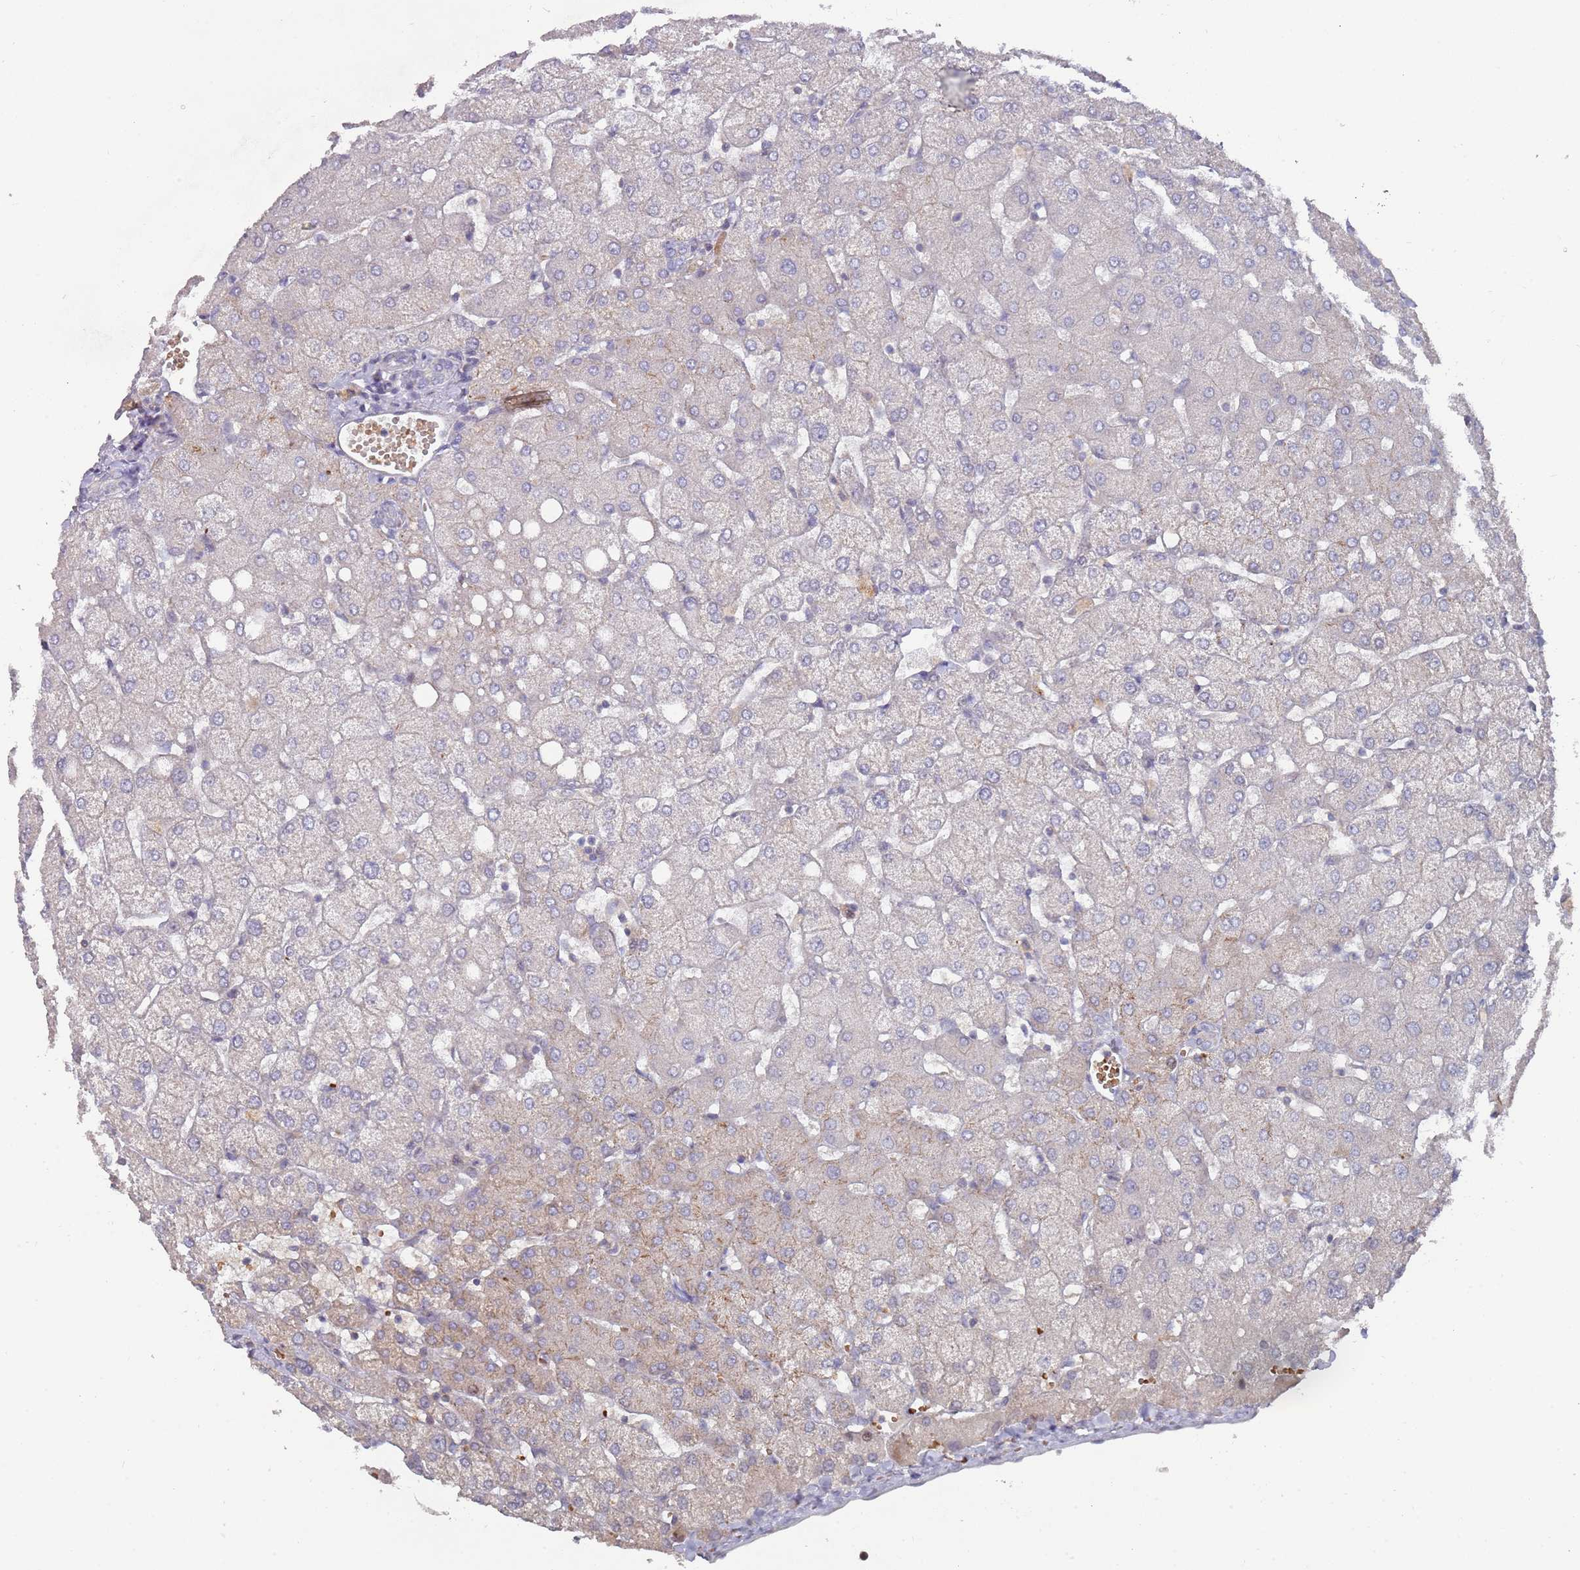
{"staining": {"intensity": "negative", "quantity": "none", "location": "none"}, "tissue": "liver", "cell_type": "Cholangiocytes", "image_type": "normal", "snomed": [{"axis": "morphology", "description": "Normal tissue, NOS"}, {"axis": "topography", "description": "Liver"}], "caption": "Immunohistochemical staining of benign human liver shows no significant positivity in cholangiocytes.", "gene": "LACC1", "patient": {"sex": "female", "age": 54}}